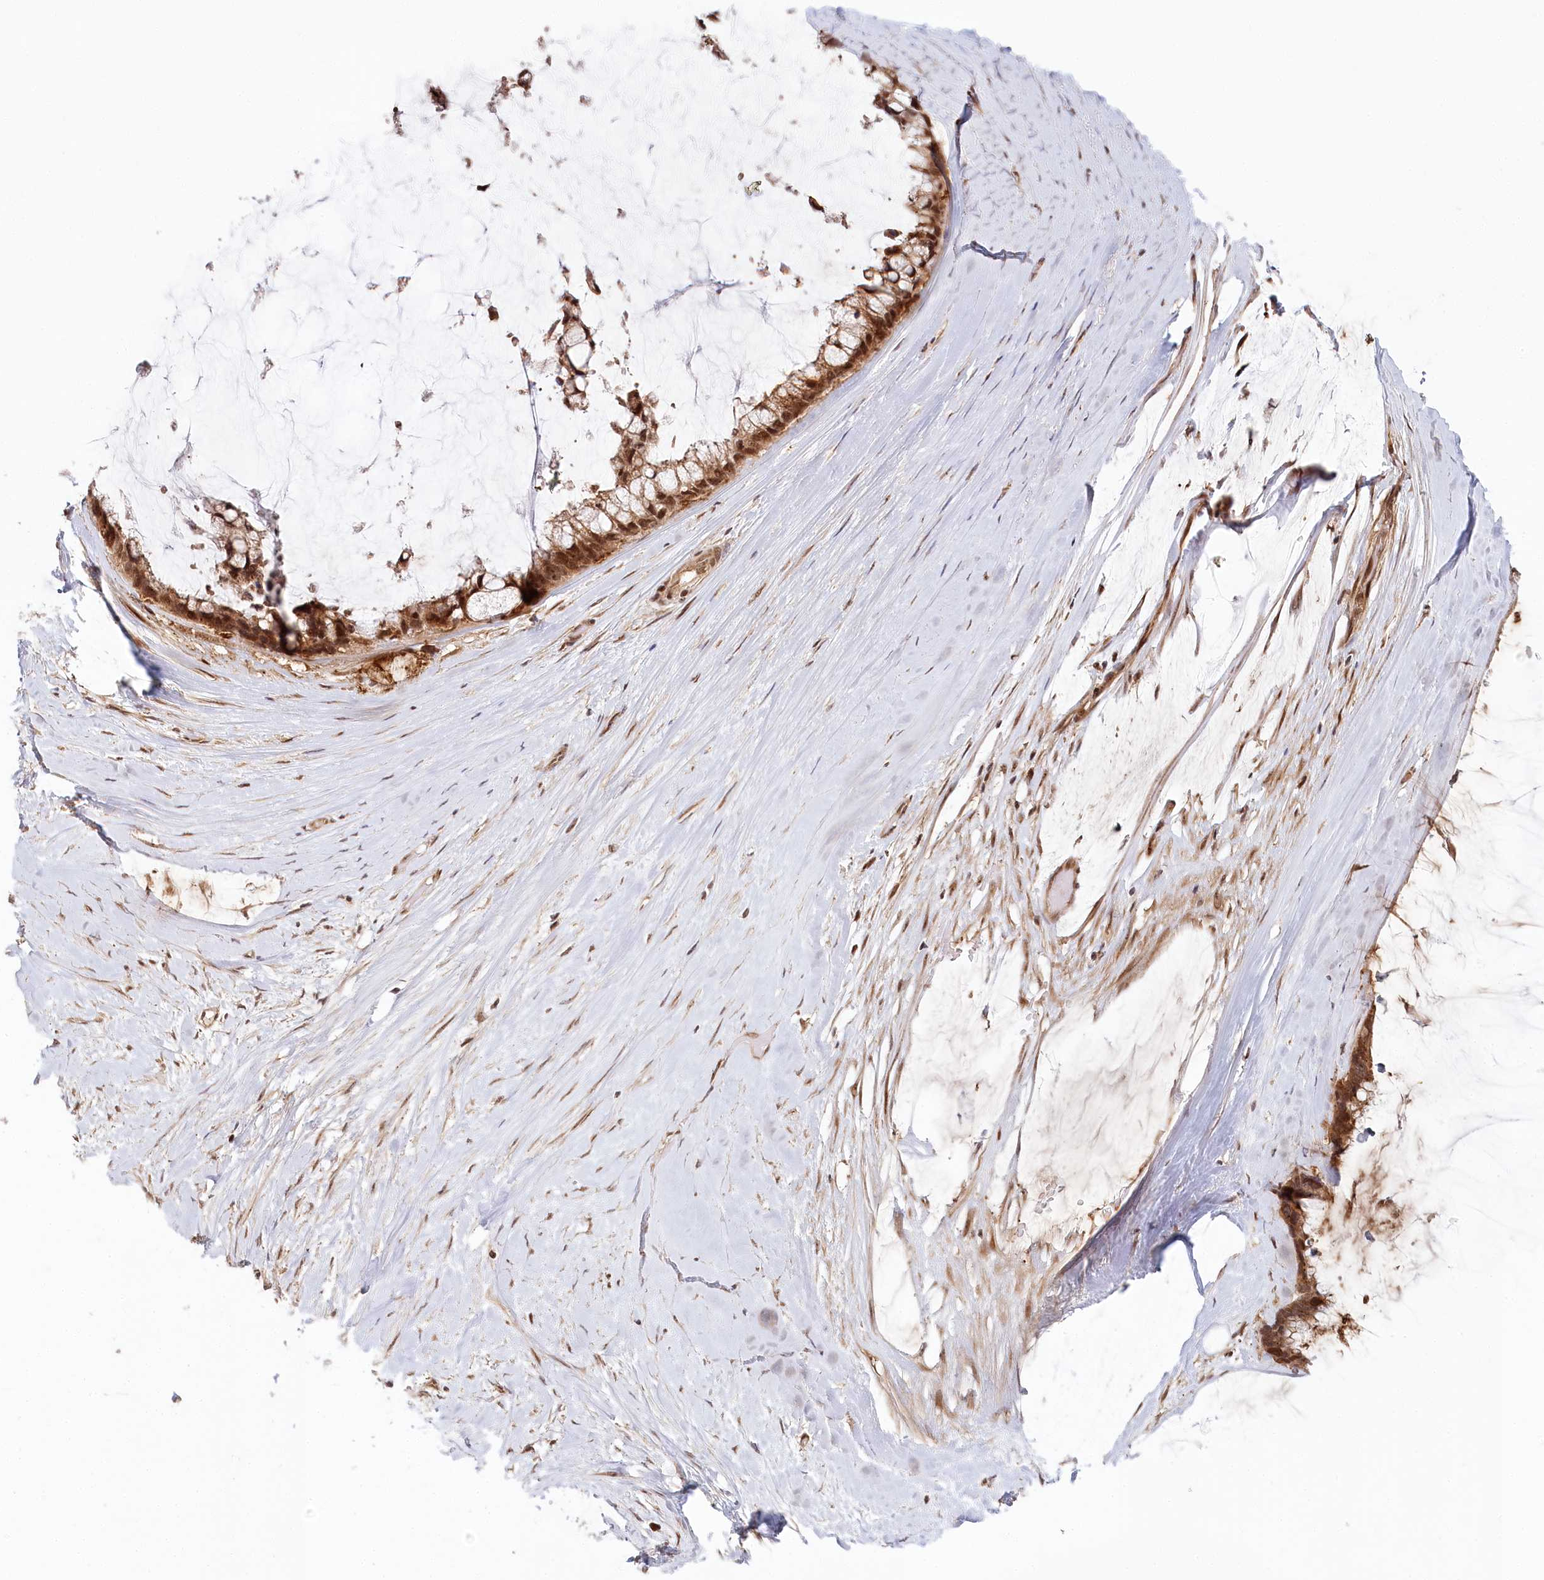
{"staining": {"intensity": "strong", "quantity": ">75%", "location": "cytoplasmic/membranous,nuclear"}, "tissue": "ovarian cancer", "cell_type": "Tumor cells", "image_type": "cancer", "snomed": [{"axis": "morphology", "description": "Cystadenocarcinoma, mucinous, NOS"}, {"axis": "topography", "description": "Ovary"}], "caption": "Immunohistochemistry staining of ovarian cancer, which displays high levels of strong cytoplasmic/membranous and nuclear staining in approximately >75% of tumor cells indicating strong cytoplasmic/membranous and nuclear protein expression. The staining was performed using DAB (brown) for protein detection and nuclei were counterstained in hematoxylin (blue).", "gene": "WAPL", "patient": {"sex": "female", "age": 39}}